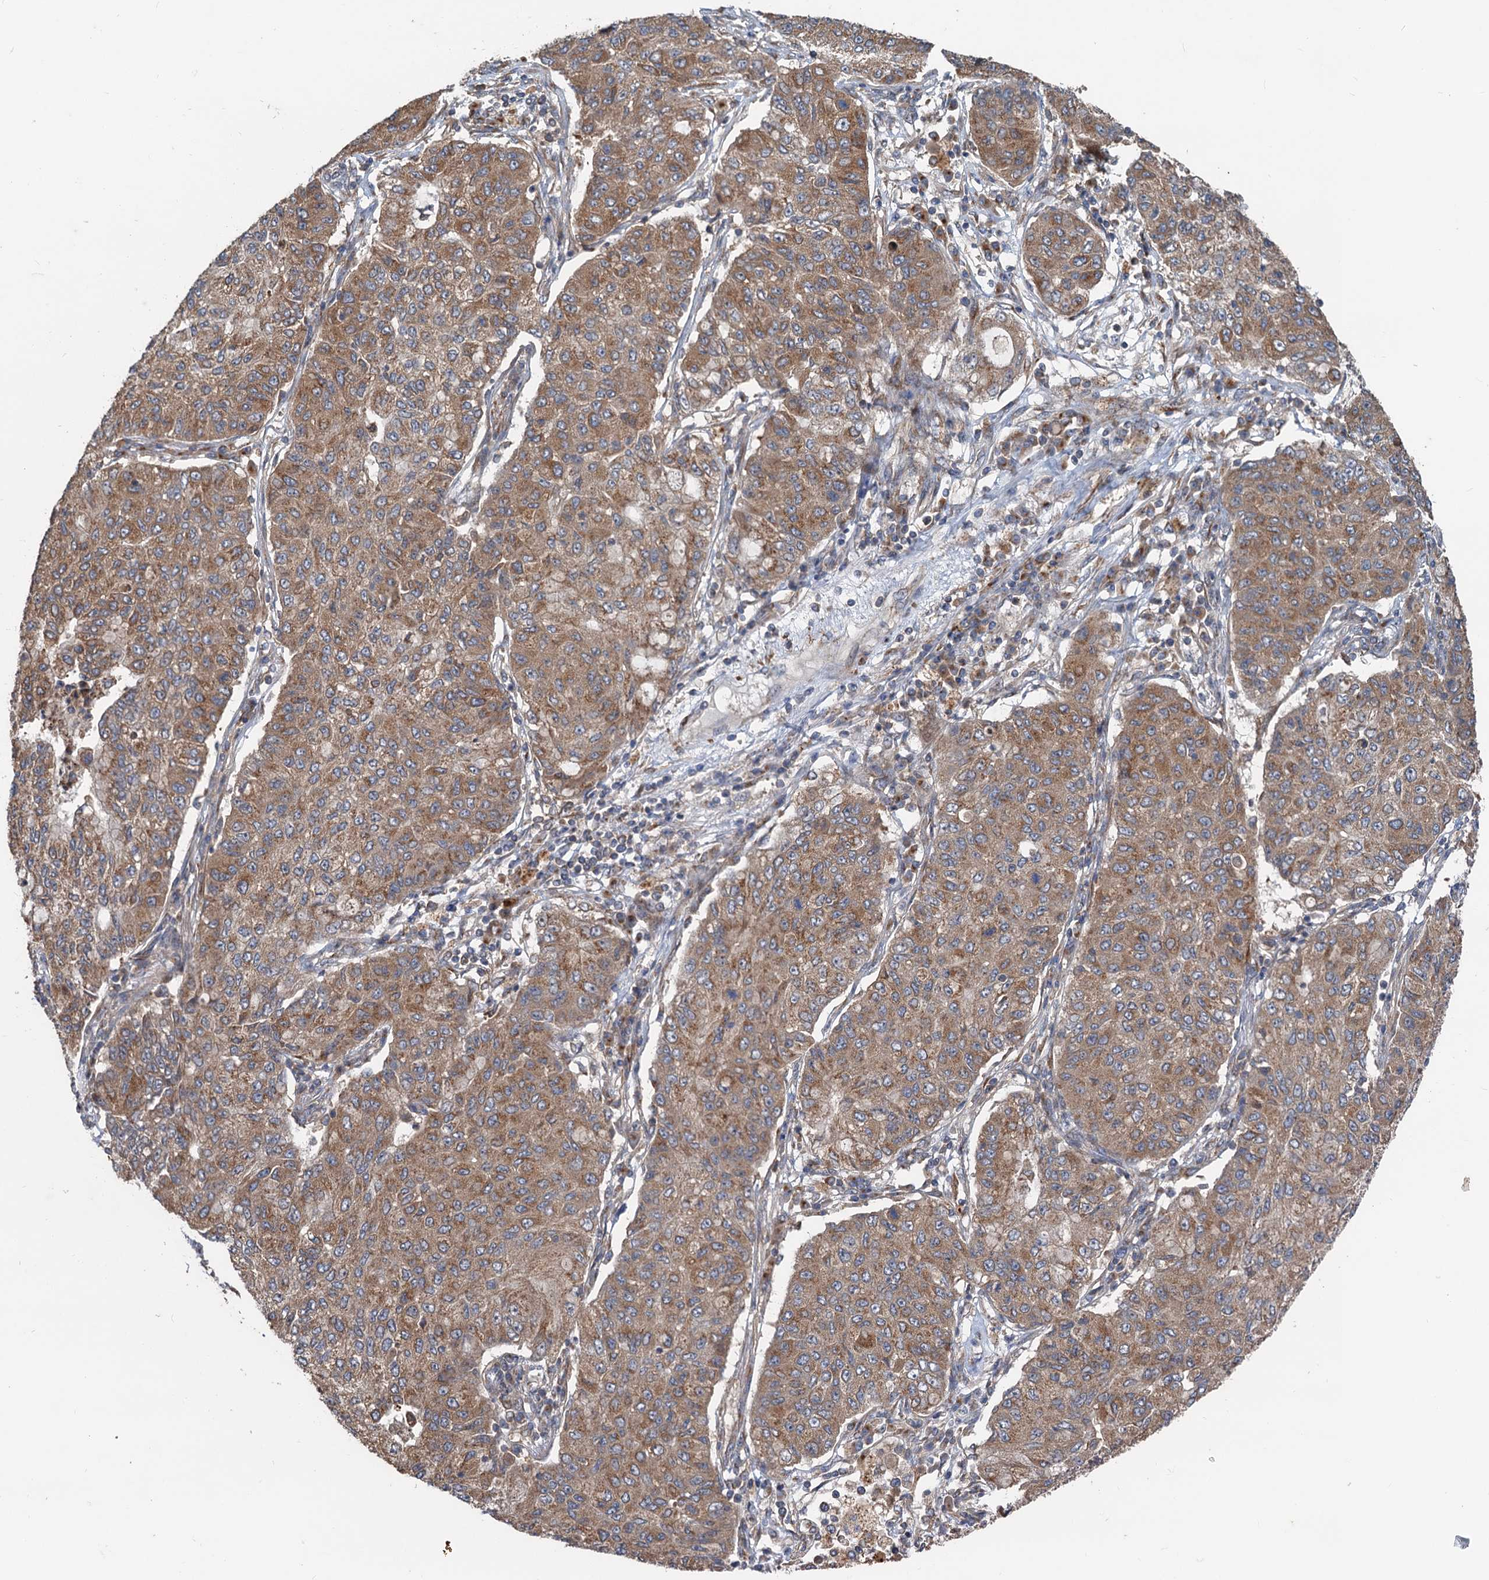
{"staining": {"intensity": "moderate", "quantity": ">75%", "location": "cytoplasmic/membranous"}, "tissue": "lung cancer", "cell_type": "Tumor cells", "image_type": "cancer", "snomed": [{"axis": "morphology", "description": "Squamous cell carcinoma, NOS"}, {"axis": "topography", "description": "Lung"}], "caption": "Lung cancer (squamous cell carcinoma) stained with immunohistochemistry exhibits moderate cytoplasmic/membranous positivity in about >75% of tumor cells. (DAB IHC with brightfield microscopy, high magnification).", "gene": "ANKRD26", "patient": {"sex": "male", "age": 74}}